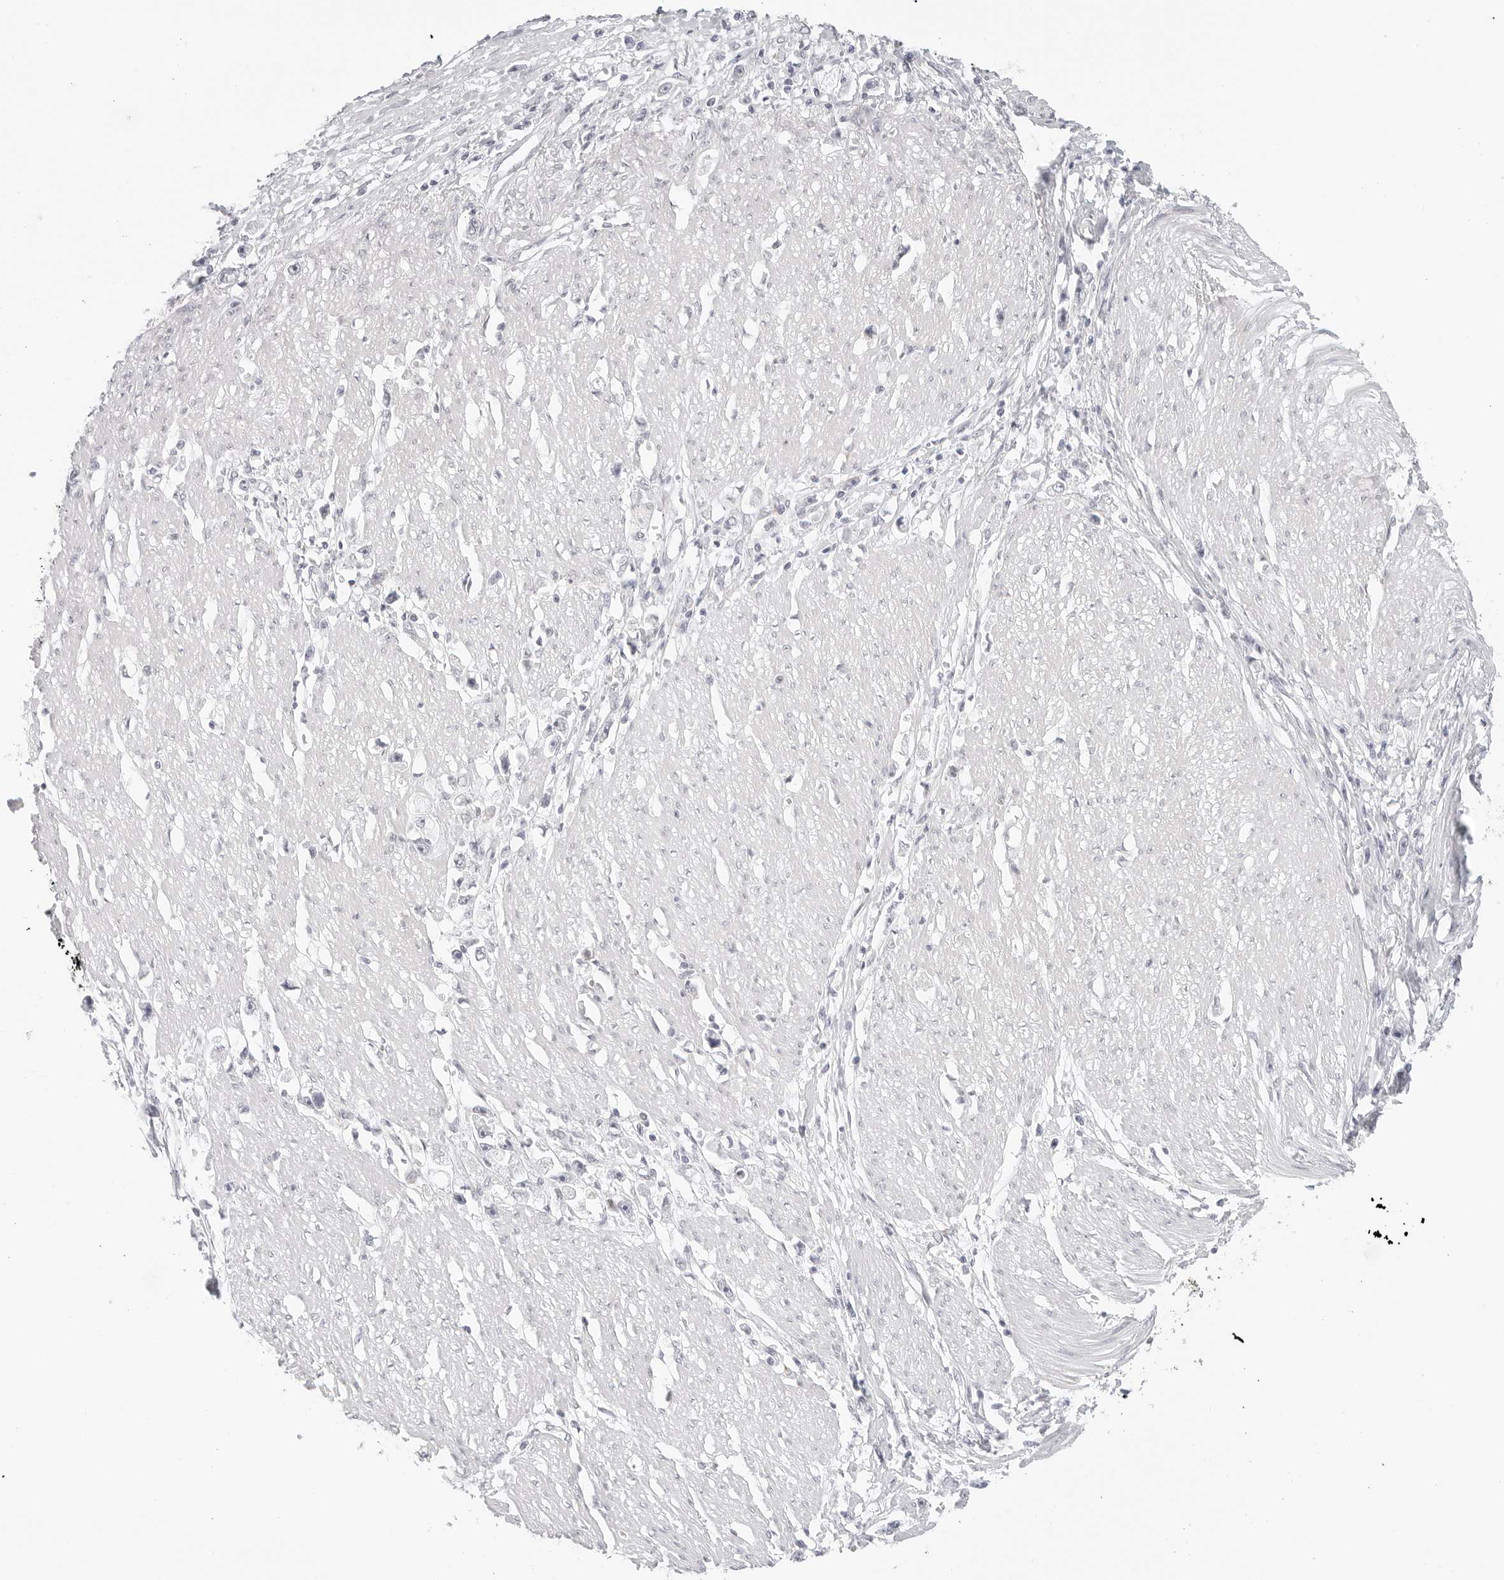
{"staining": {"intensity": "negative", "quantity": "none", "location": "none"}, "tissue": "stomach cancer", "cell_type": "Tumor cells", "image_type": "cancer", "snomed": [{"axis": "morphology", "description": "Adenocarcinoma, NOS"}, {"axis": "topography", "description": "Stomach"}], "caption": "An immunohistochemistry image of stomach adenocarcinoma is shown. There is no staining in tumor cells of stomach adenocarcinoma. The staining was performed using DAB (3,3'-diaminobenzidine) to visualize the protein expression in brown, while the nuclei were stained in blue with hematoxylin (Magnification: 20x).", "gene": "TCP1", "patient": {"sex": "female", "age": 59}}